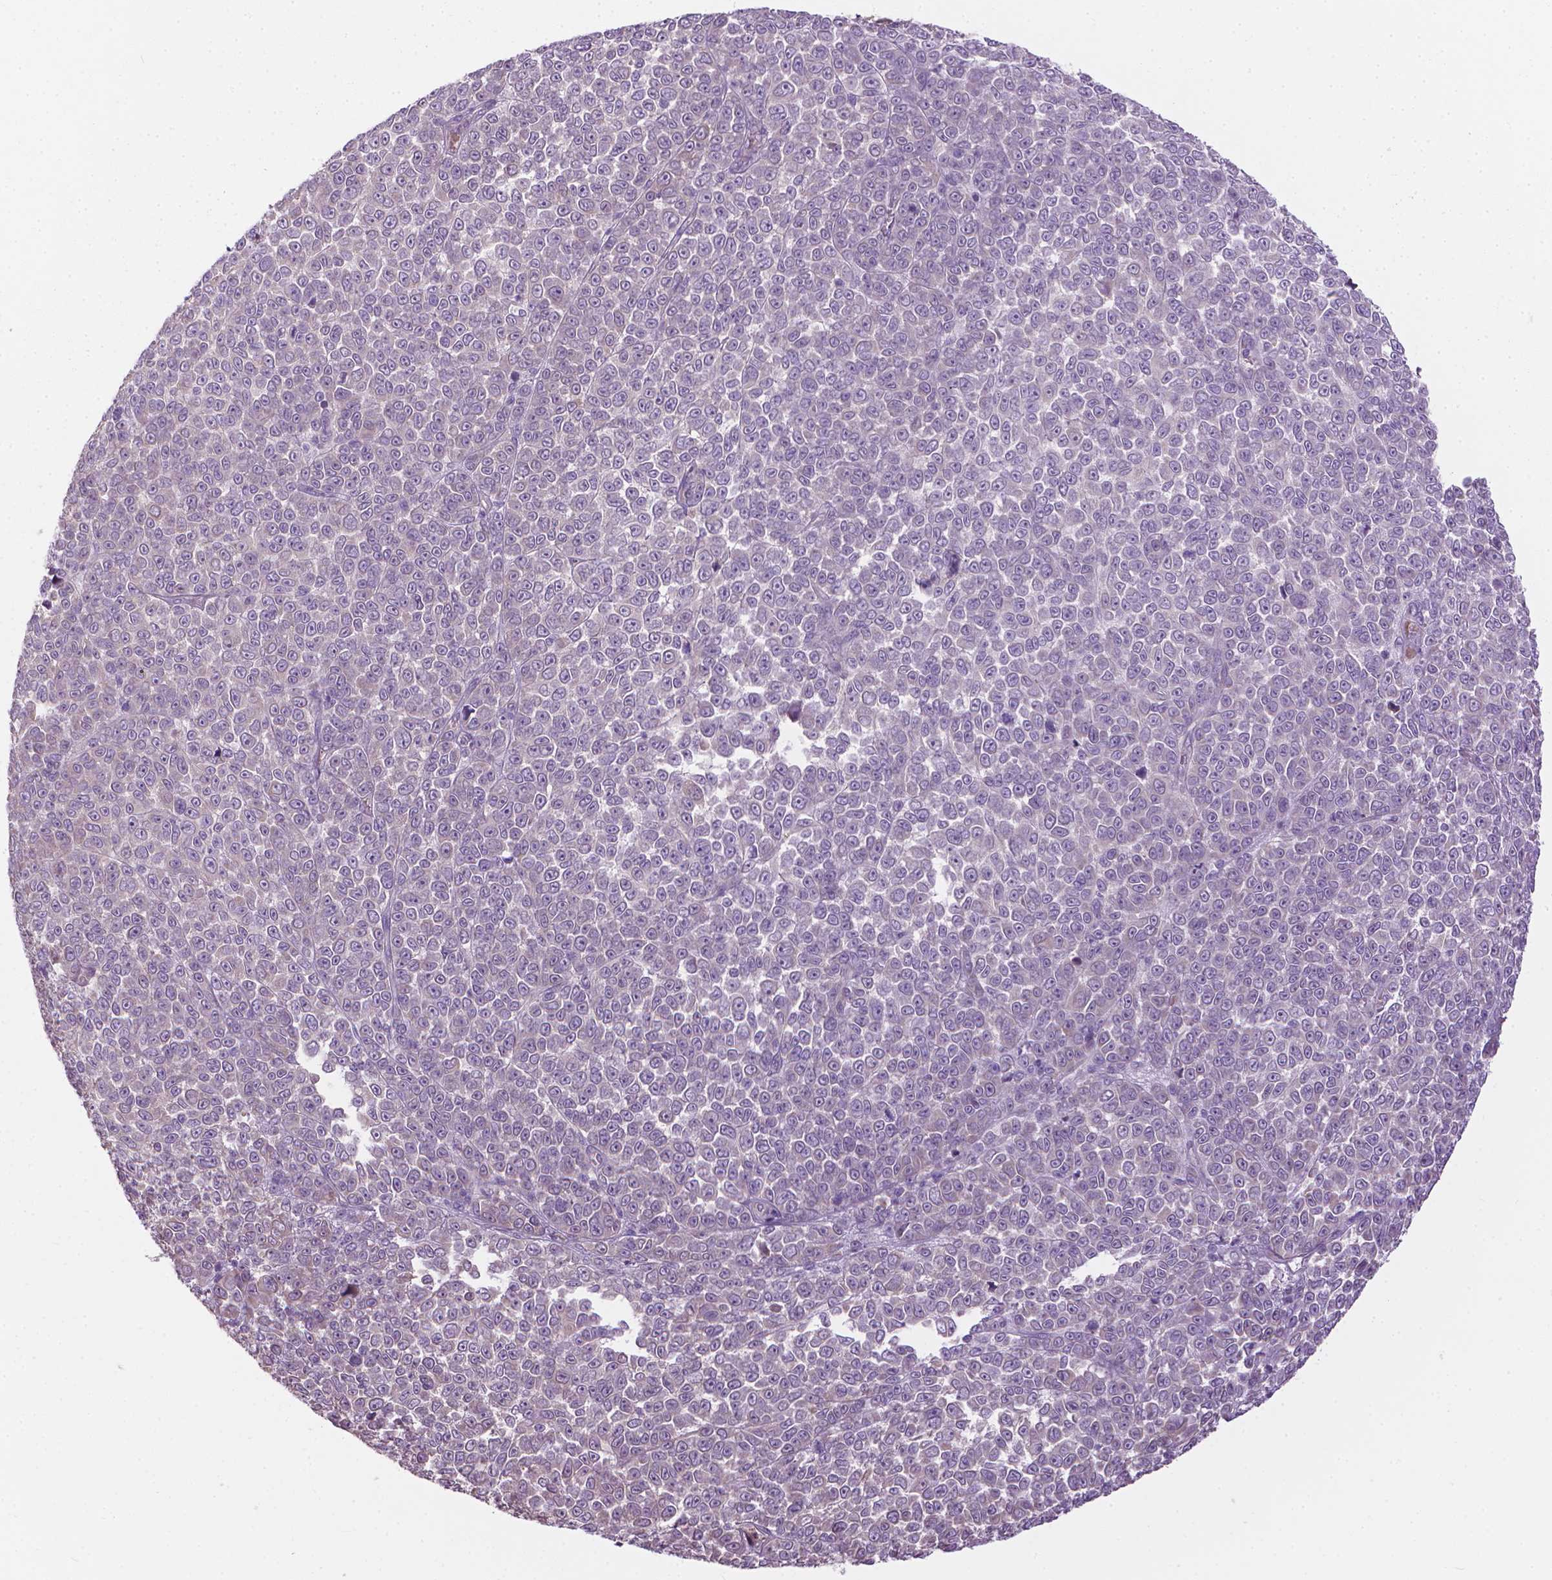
{"staining": {"intensity": "negative", "quantity": "none", "location": "none"}, "tissue": "melanoma", "cell_type": "Tumor cells", "image_type": "cancer", "snomed": [{"axis": "morphology", "description": "Malignant melanoma, NOS"}, {"axis": "topography", "description": "Skin"}], "caption": "Immunohistochemical staining of human malignant melanoma reveals no significant positivity in tumor cells.", "gene": "RIIAD1", "patient": {"sex": "female", "age": 95}}